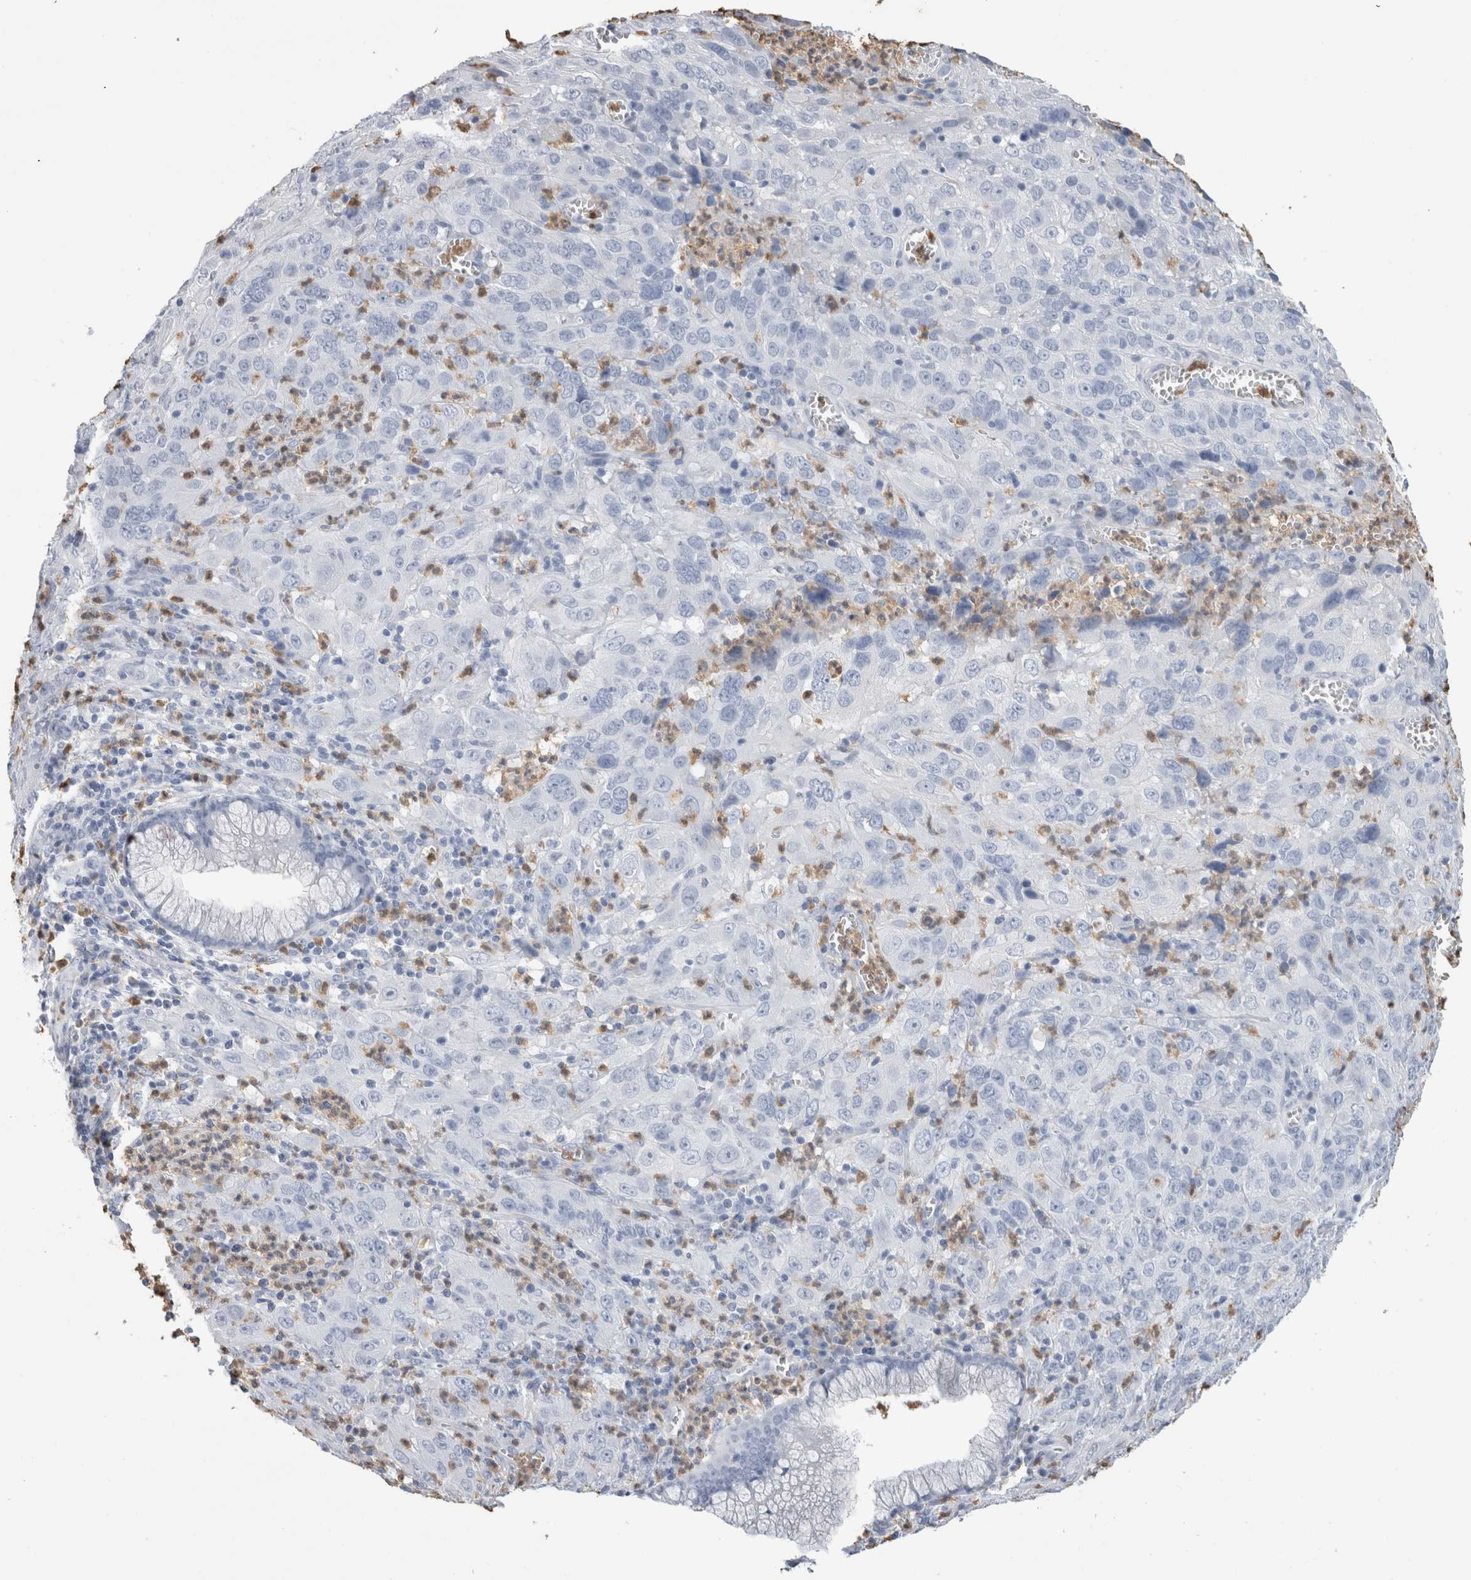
{"staining": {"intensity": "negative", "quantity": "none", "location": "none"}, "tissue": "cervical cancer", "cell_type": "Tumor cells", "image_type": "cancer", "snomed": [{"axis": "morphology", "description": "Squamous cell carcinoma, NOS"}, {"axis": "topography", "description": "Cervix"}], "caption": "Tumor cells show no significant protein positivity in cervical cancer (squamous cell carcinoma).", "gene": "S100A12", "patient": {"sex": "female", "age": 32}}